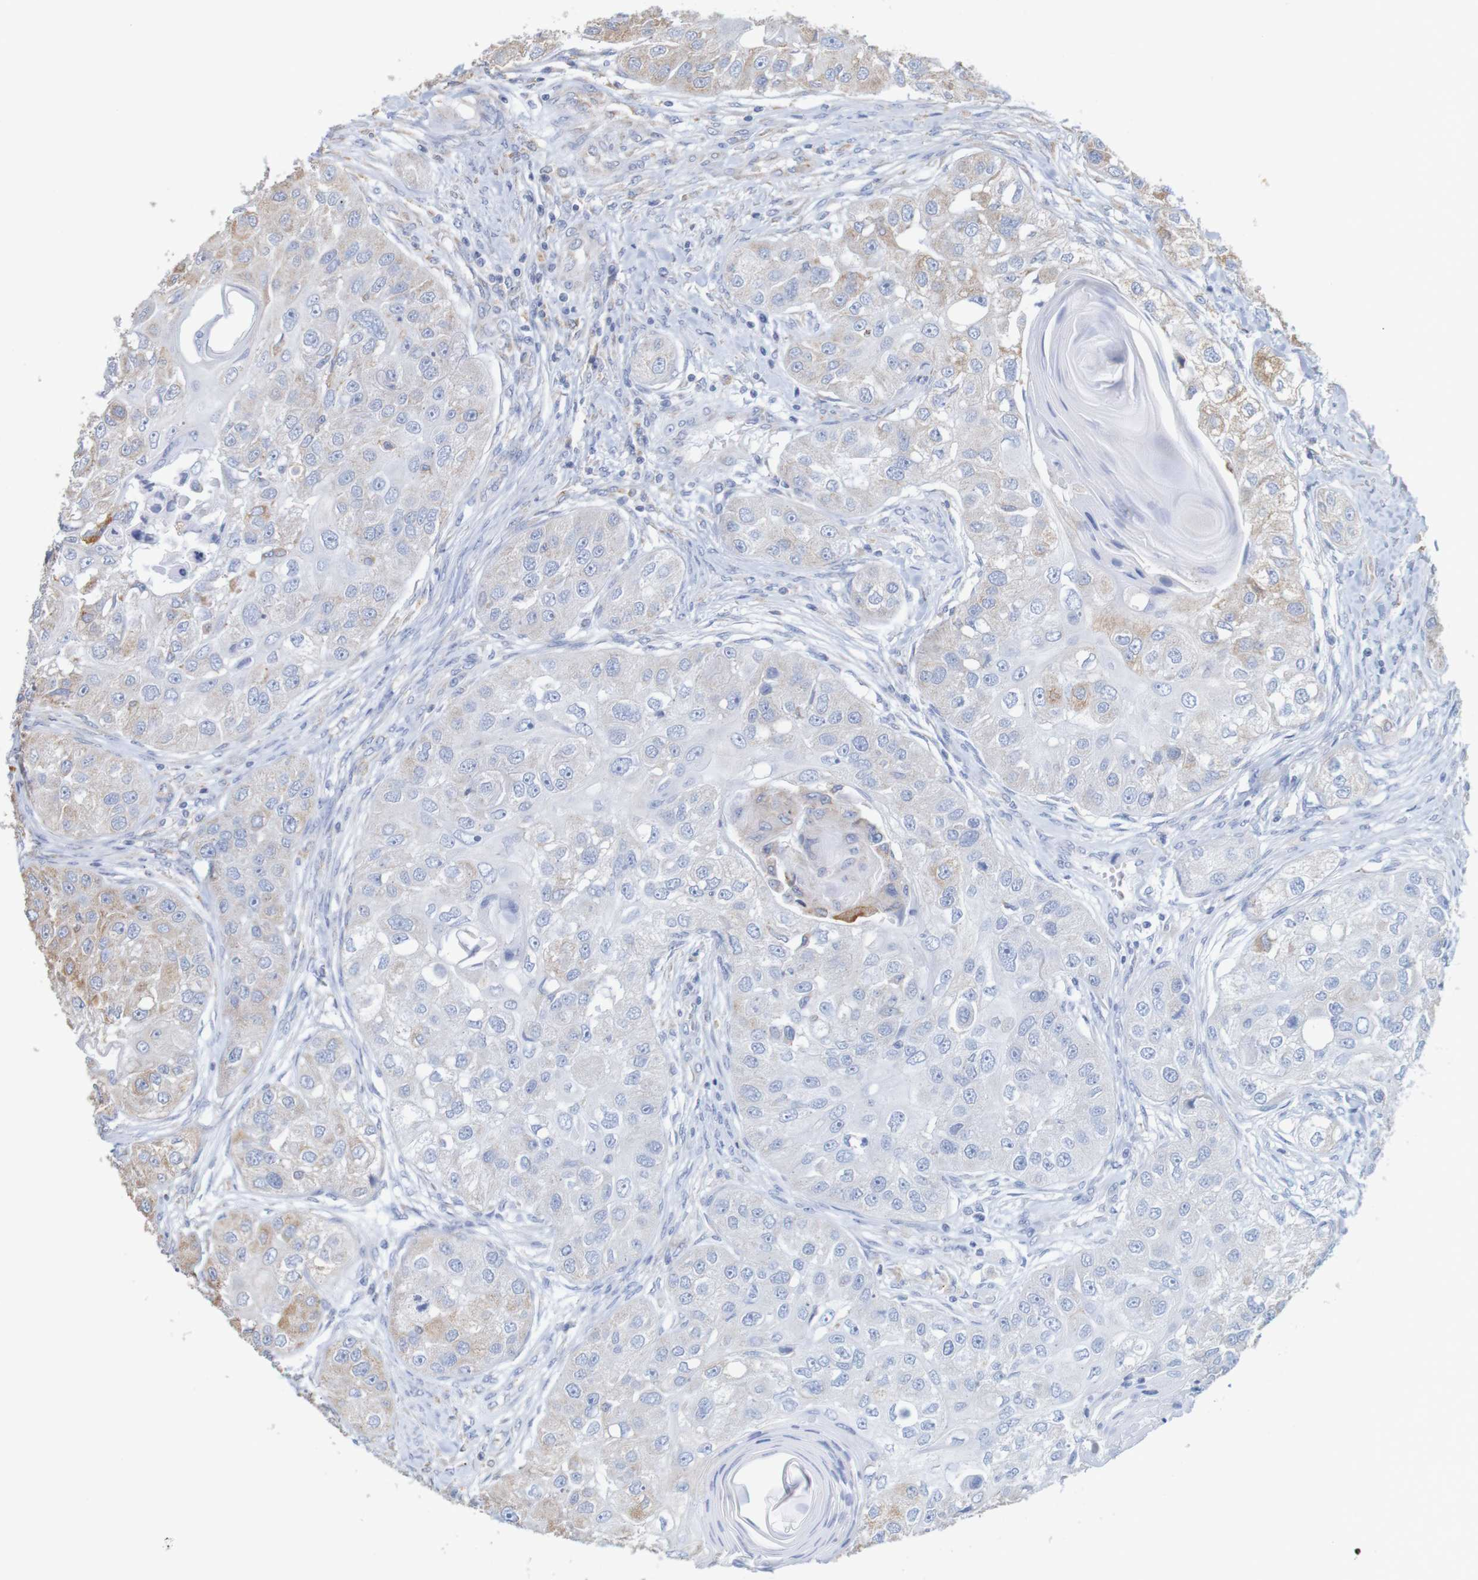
{"staining": {"intensity": "weak", "quantity": "<25%", "location": "cytoplasmic/membranous"}, "tissue": "head and neck cancer", "cell_type": "Tumor cells", "image_type": "cancer", "snomed": [{"axis": "morphology", "description": "Normal tissue, NOS"}, {"axis": "morphology", "description": "Squamous cell carcinoma, NOS"}, {"axis": "topography", "description": "Skeletal muscle"}, {"axis": "topography", "description": "Head-Neck"}], "caption": "DAB immunohistochemical staining of head and neck cancer (squamous cell carcinoma) demonstrates no significant staining in tumor cells.", "gene": "PDIA3", "patient": {"sex": "male", "age": 51}}